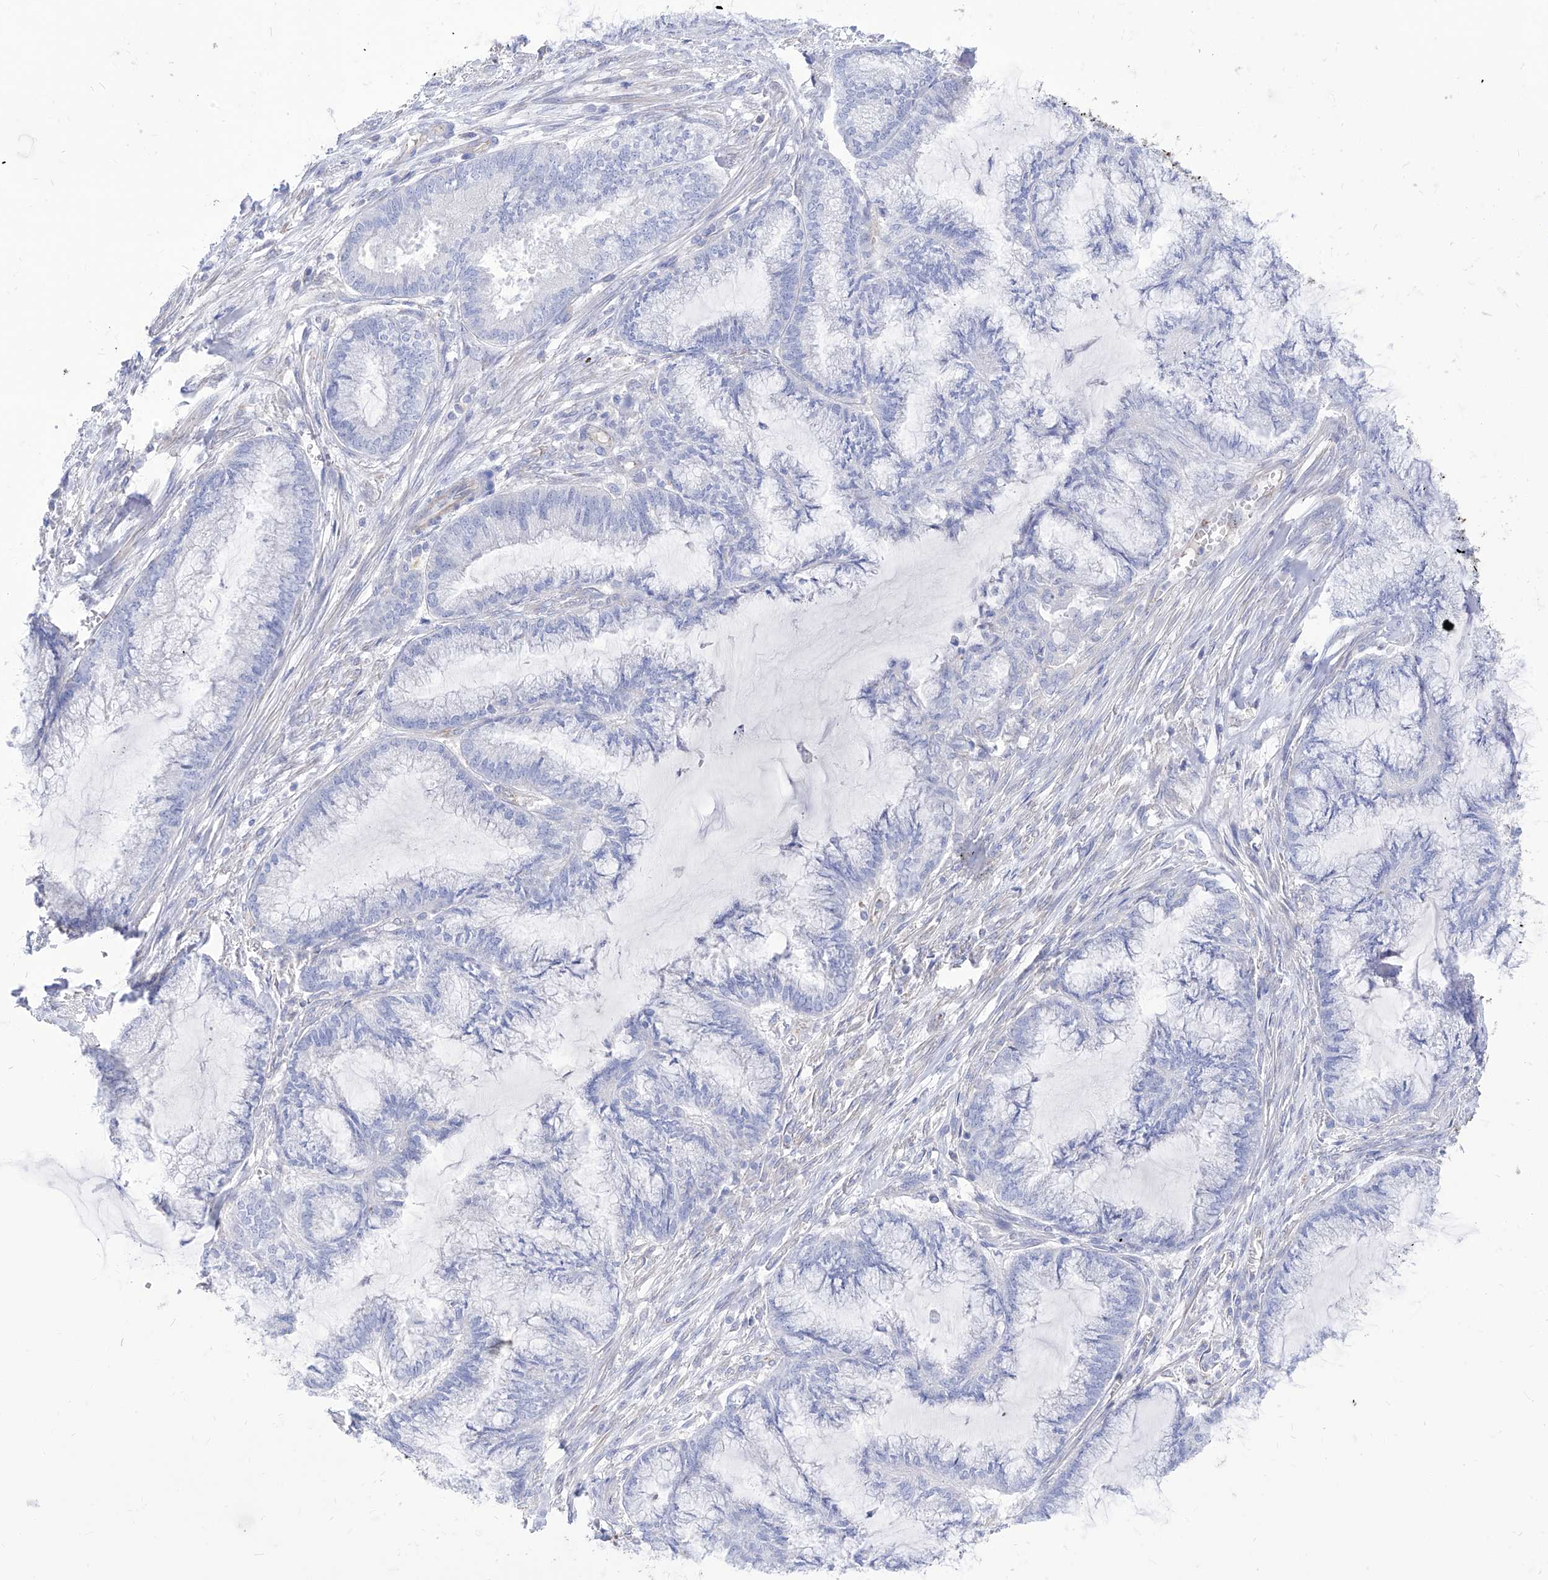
{"staining": {"intensity": "negative", "quantity": "none", "location": "none"}, "tissue": "endometrial cancer", "cell_type": "Tumor cells", "image_type": "cancer", "snomed": [{"axis": "morphology", "description": "Adenocarcinoma, NOS"}, {"axis": "topography", "description": "Endometrium"}], "caption": "Tumor cells show no significant expression in endometrial adenocarcinoma.", "gene": "C1orf74", "patient": {"sex": "female", "age": 86}}